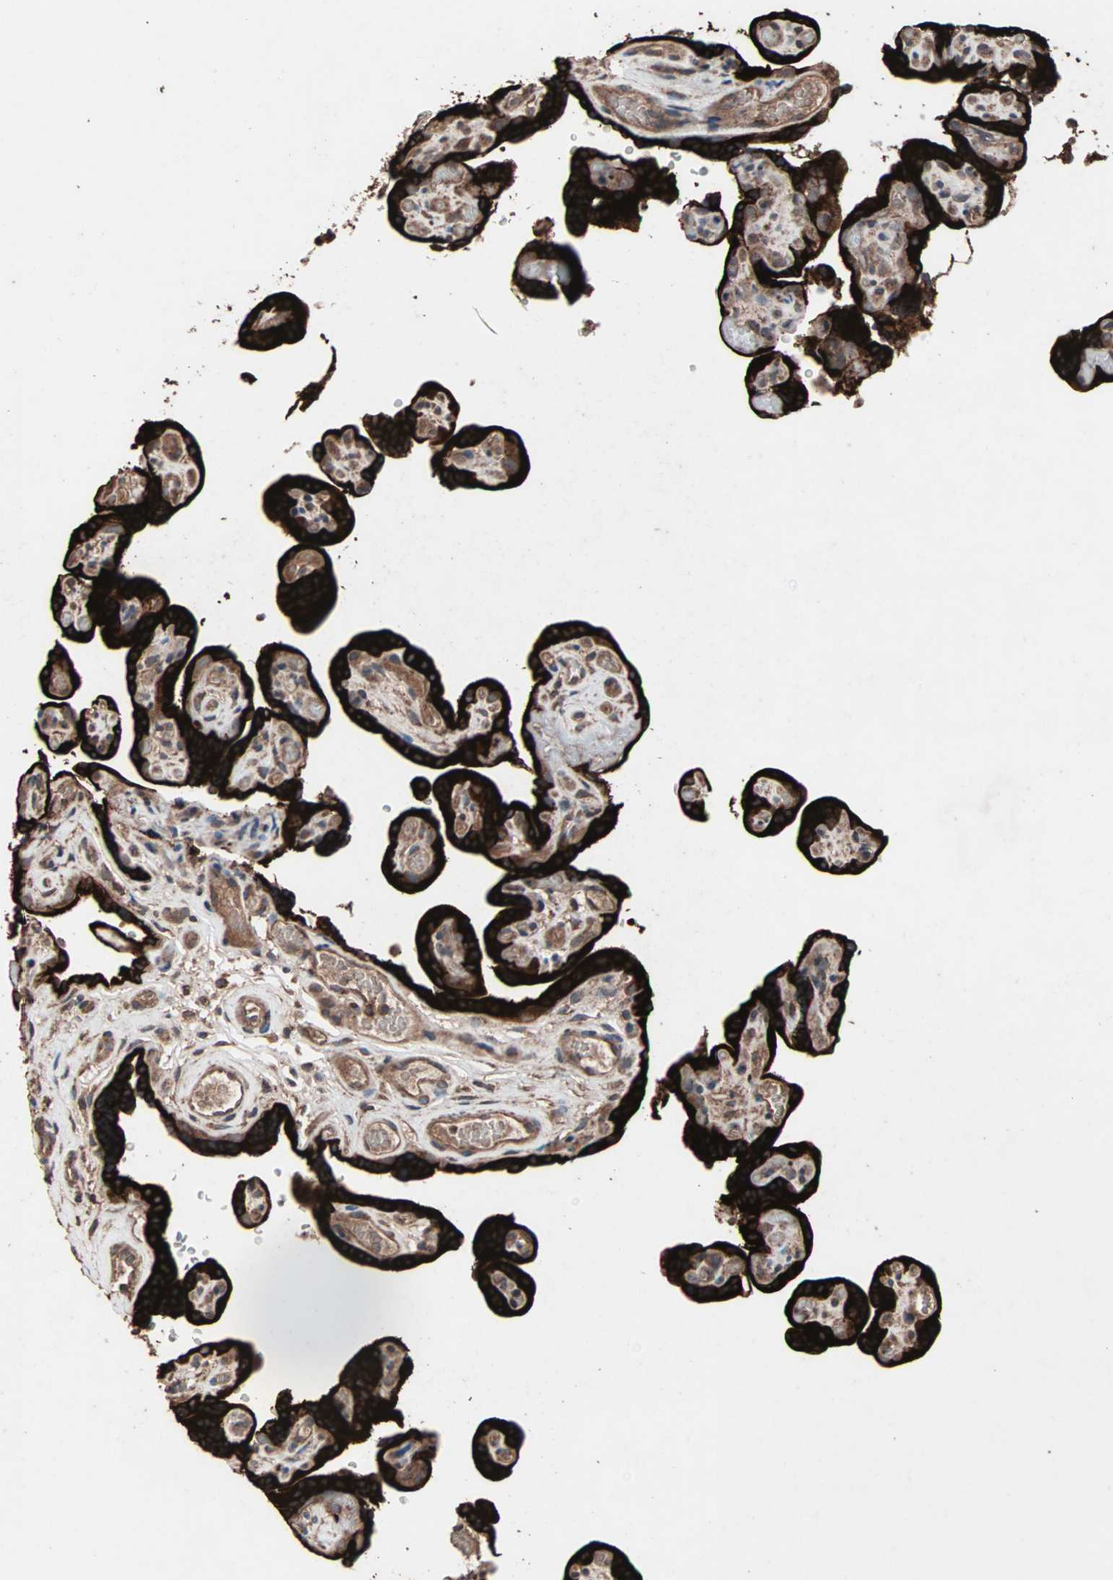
{"staining": {"intensity": "strong", "quantity": ">75%", "location": "cytoplasmic/membranous"}, "tissue": "placenta", "cell_type": "Decidual cells", "image_type": "normal", "snomed": [{"axis": "morphology", "description": "Normal tissue, NOS"}, {"axis": "topography", "description": "Placenta"}], "caption": "Placenta stained with a brown dye exhibits strong cytoplasmic/membranous positive positivity in about >75% of decidual cells.", "gene": "MRPL2", "patient": {"sex": "female", "age": 30}}